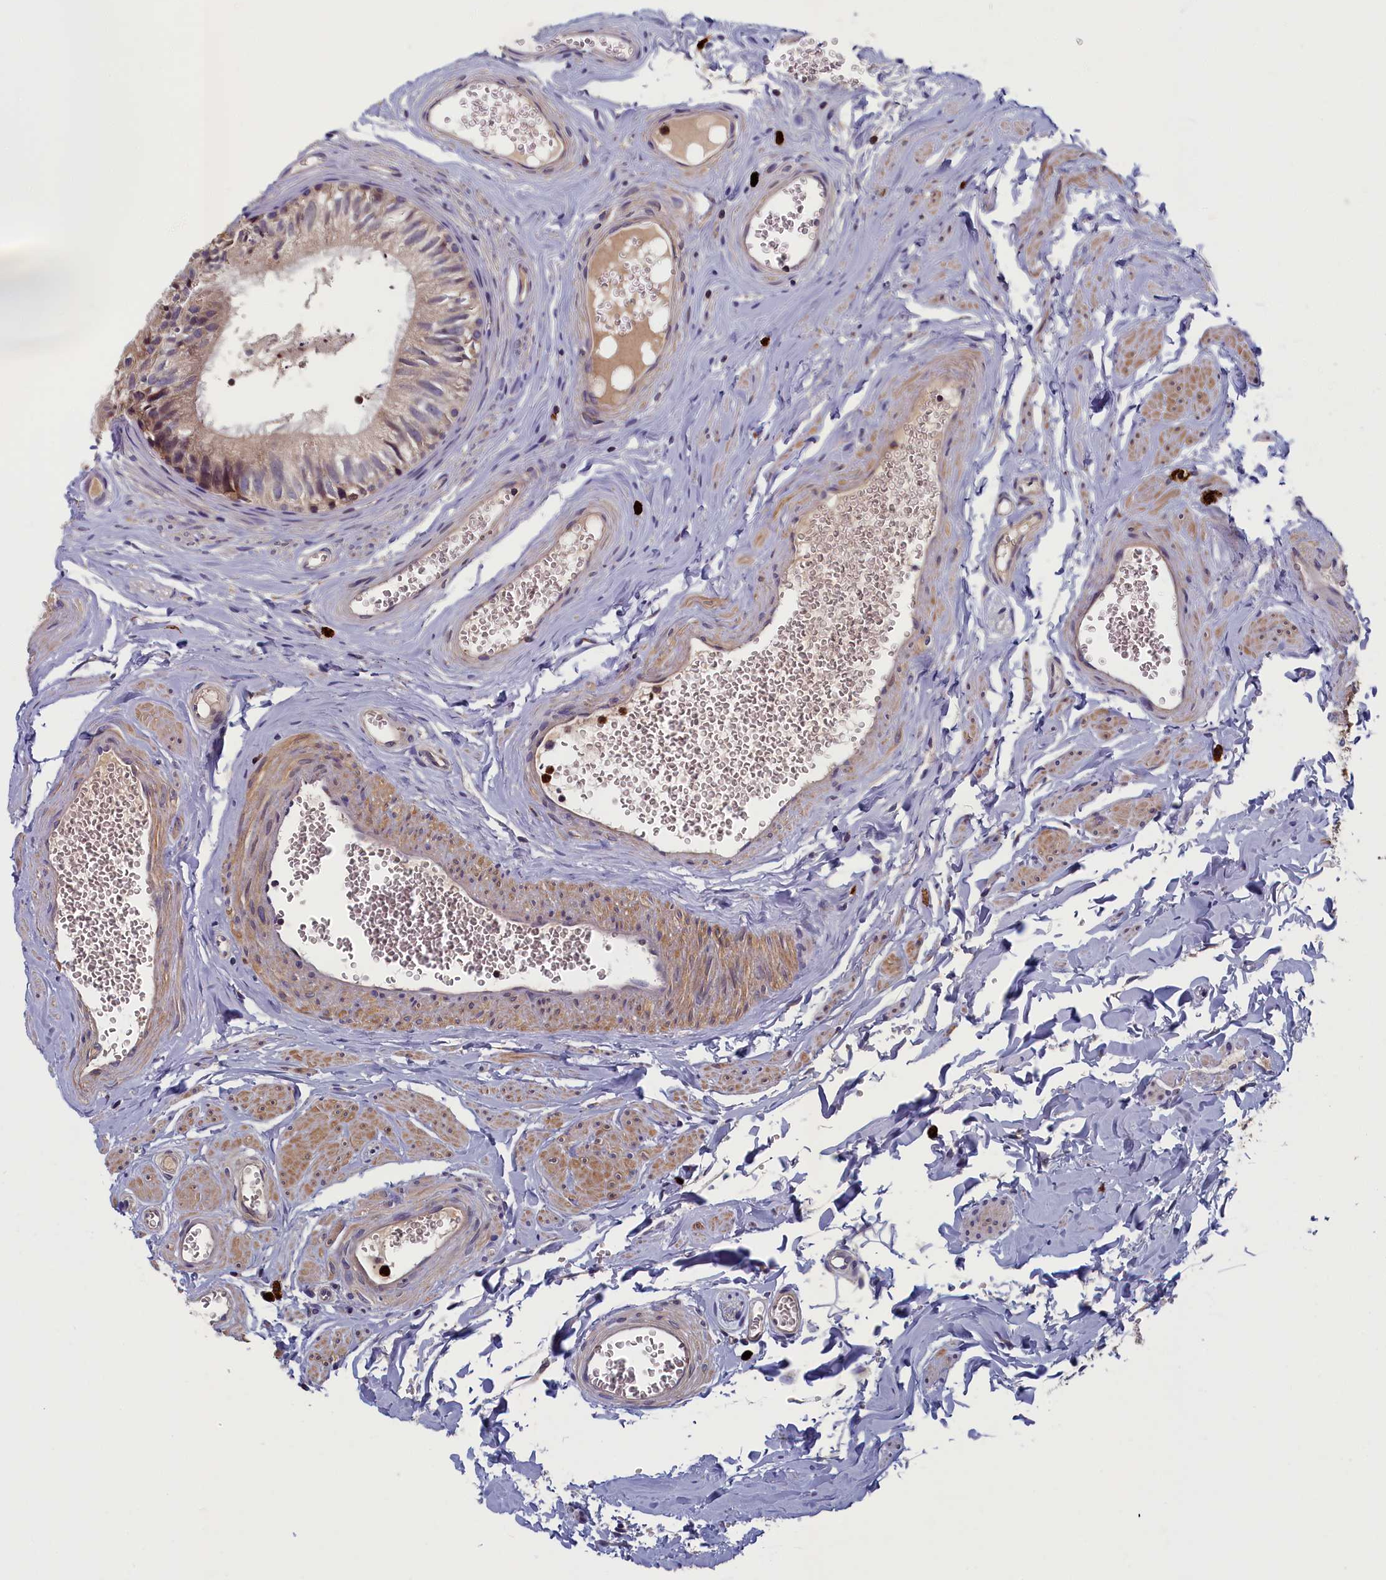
{"staining": {"intensity": "moderate", "quantity": "25%-75%", "location": "cytoplasmic/membranous"}, "tissue": "epididymis", "cell_type": "Glandular cells", "image_type": "normal", "snomed": [{"axis": "morphology", "description": "Normal tissue, NOS"}, {"axis": "topography", "description": "Epididymis"}], "caption": "Epididymis stained with immunohistochemistry reveals moderate cytoplasmic/membranous positivity in about 25%-75% of glandular cells. Using DAB (3,3'-diaminobenzidine) (brown) and hematoxylin (blue) stains, captured at high magnification using brightfield microscopy.", "gene": "TNK2", "patient": {"sex": "male", "age": 36}}